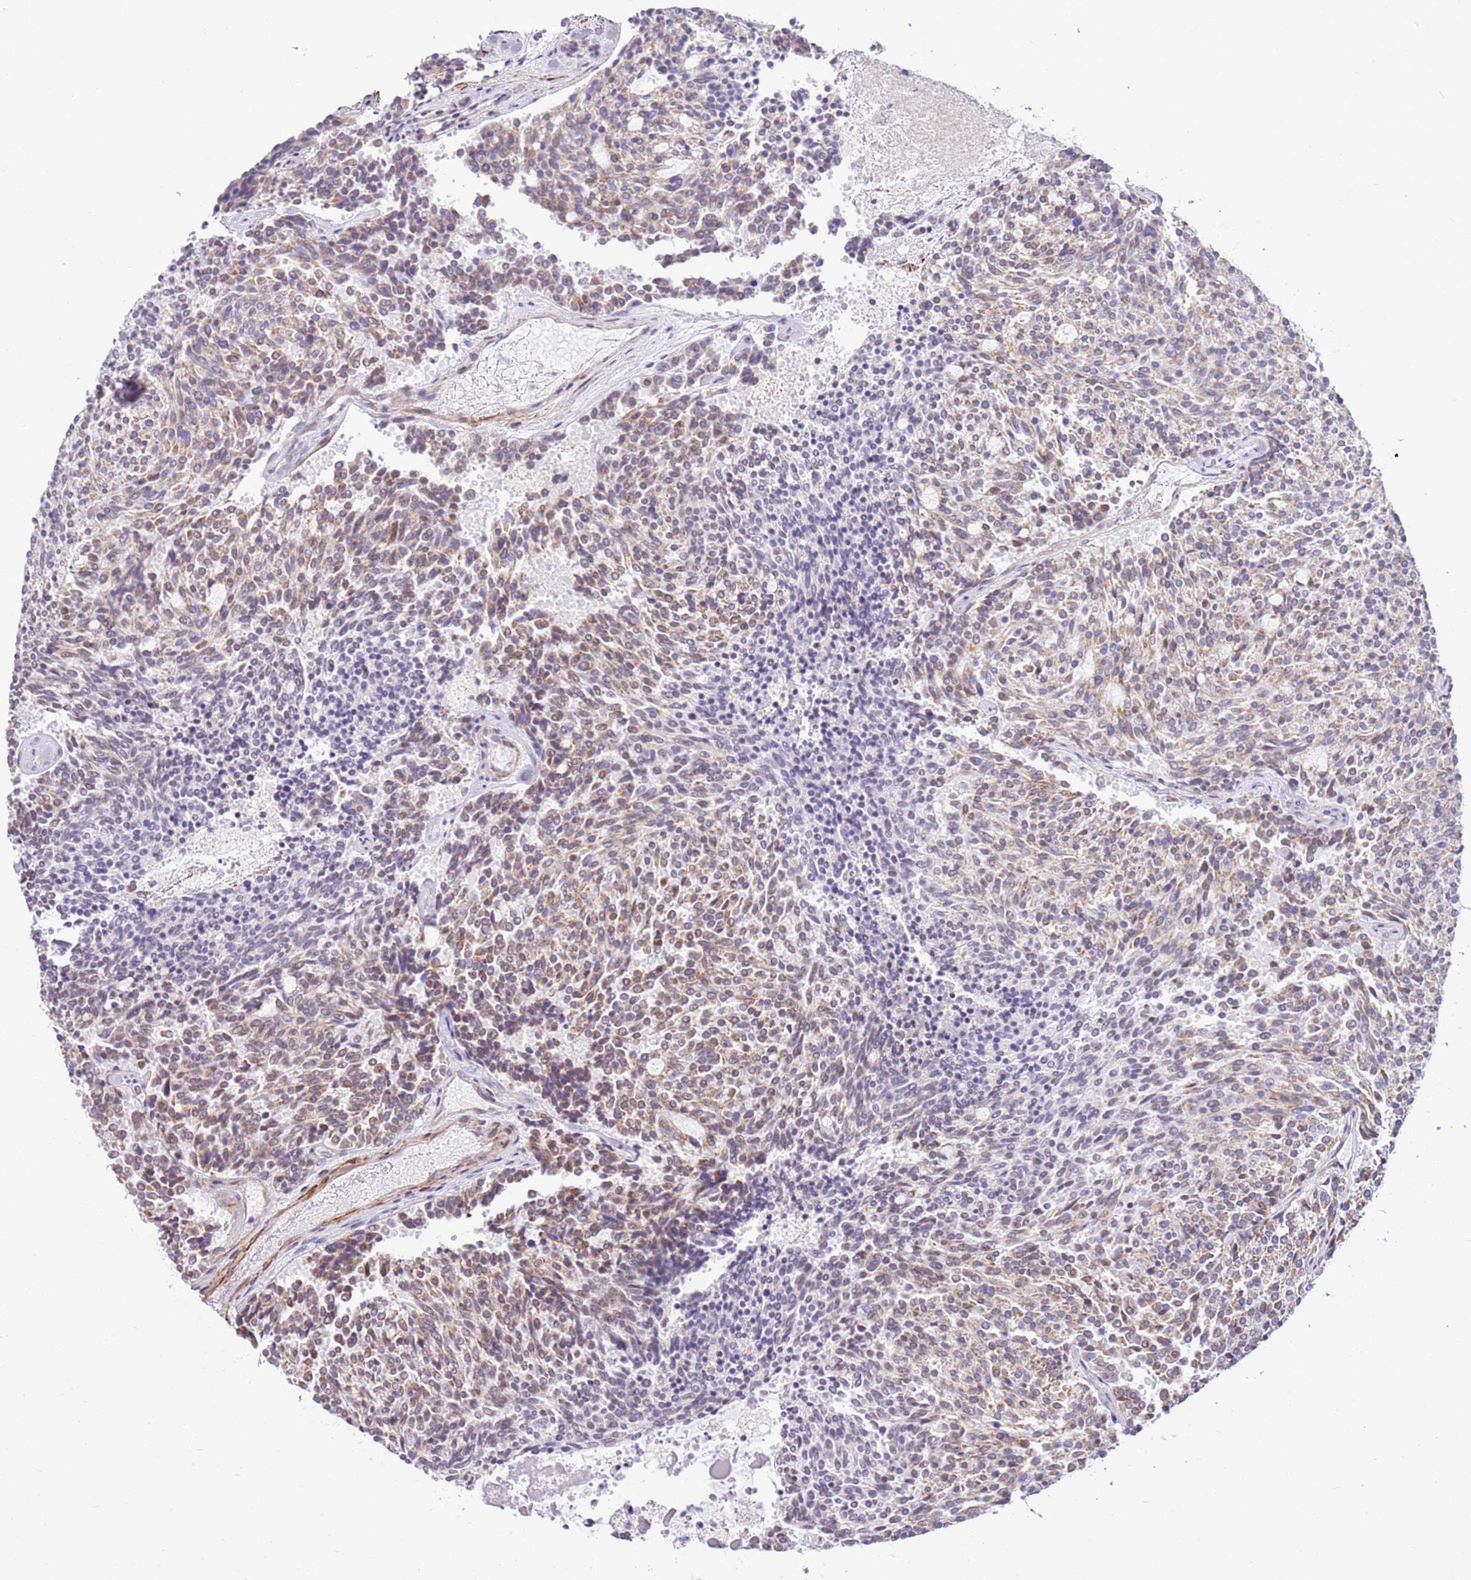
{"staining": {"intensity": "weak", "quantity": "25%-75%", "location": "cytoplasmic/membranous"}, "tissue": "carcinoid", "cell_type": "Tumor cells", "image_type": "cancer", "snomed": [{"axis": "morphology", "description": "Carcinoid, malignant, NOS"}, {"axis": "topography", "description": "Pancreas"}], "caption": "The histopathology image demonstrates a brown stain indicating the presence of a protein in the cytoplasmic/membranous of tumor cells in carcinoid (malignant).", "gene": "SMIM4", "patient": {"sex": "female", "age": 54}}